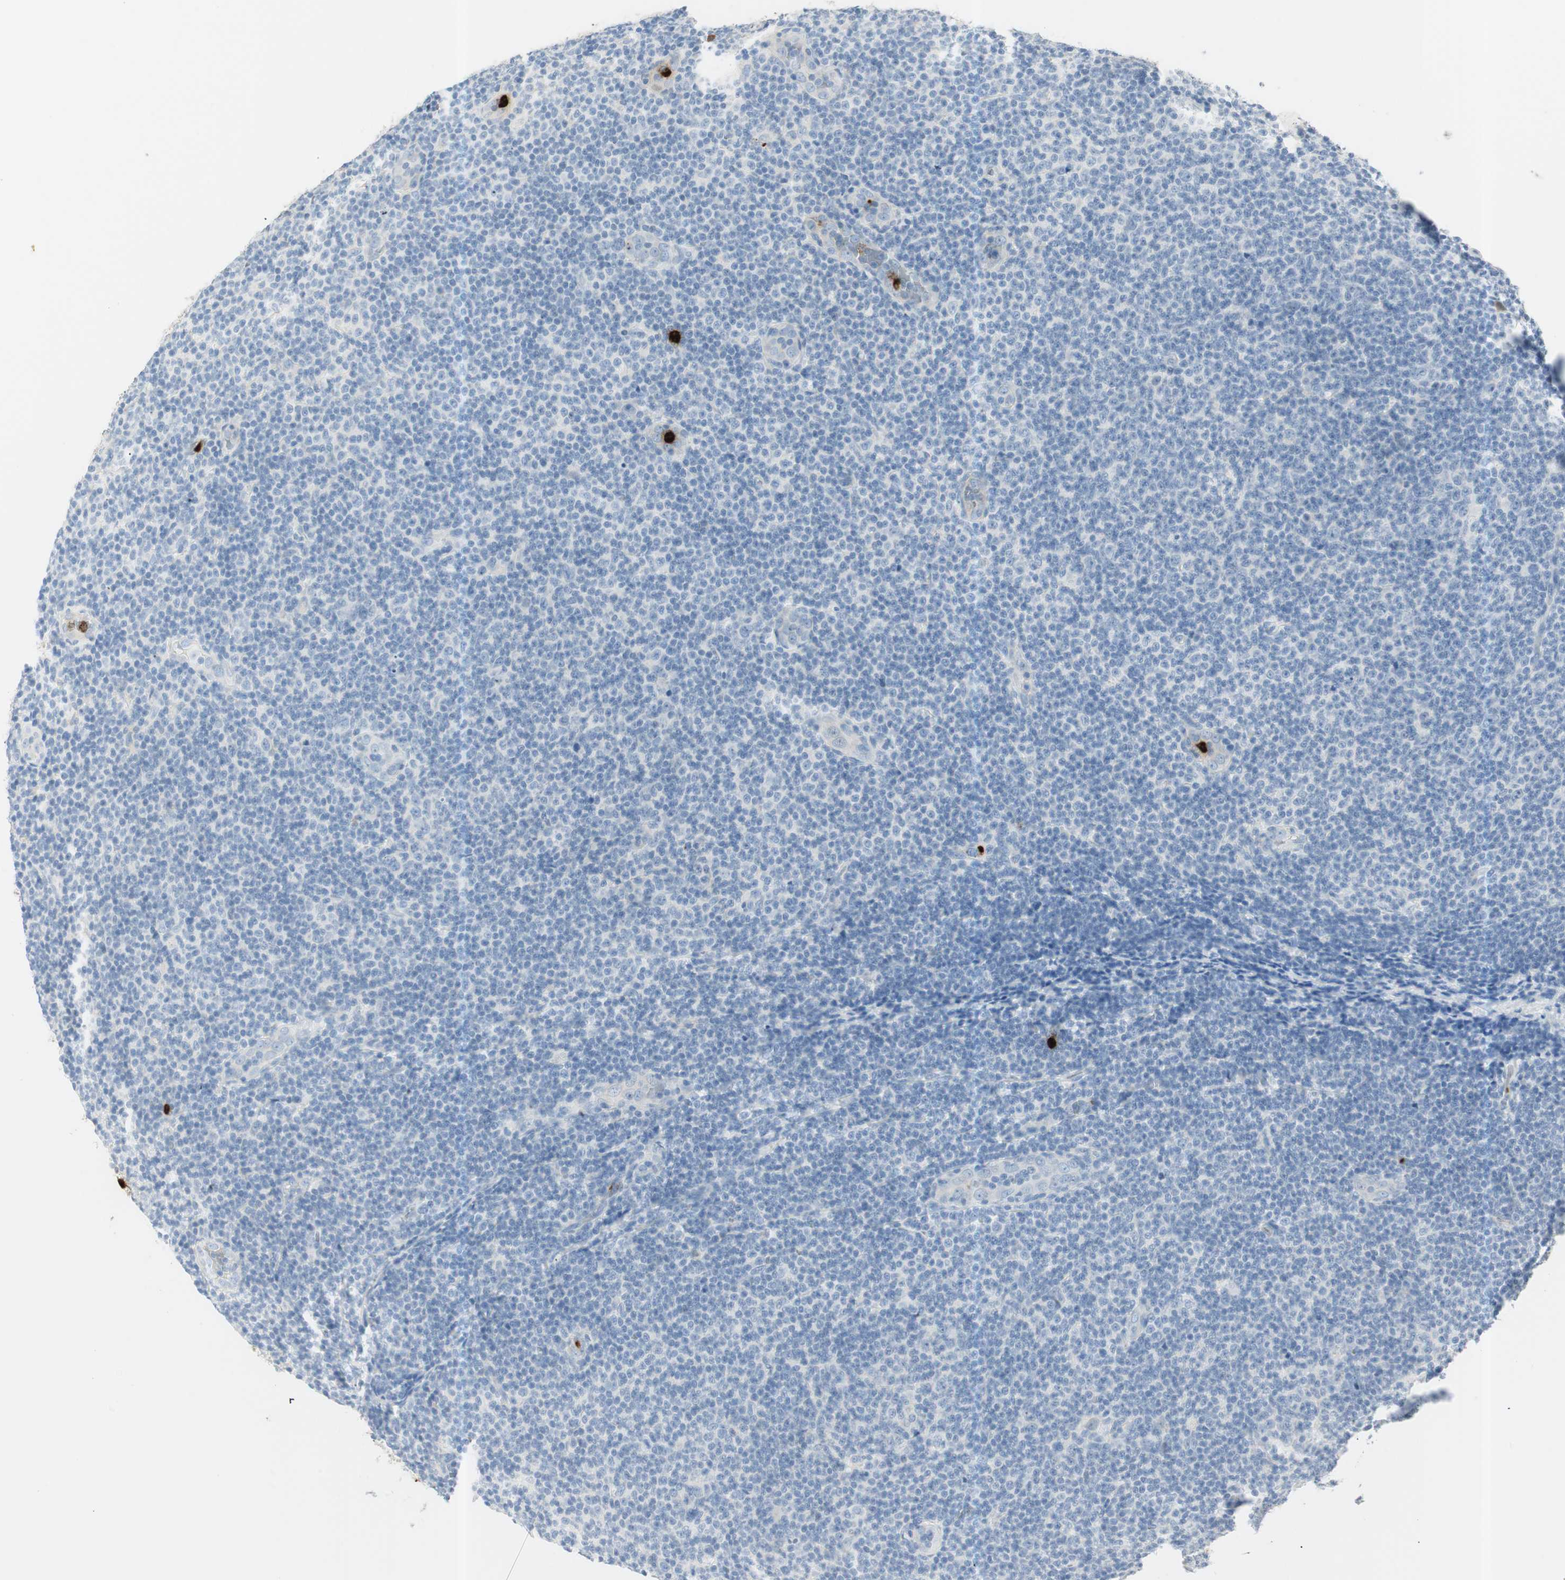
{"staining": {"intensity": "negative", "quantity": "none", "location": "none"}, "tissue": "lymphoma", "cell_type": "Tumor cells", "image_type": "cancer", "snomed": [{"axis": "morphology", "description": "Malignant lymphoma, non-Hodgkin's type, Low grade"}, {"axis": "topography", "description": "Lymph node"}], "caption": "This is an immunohistochemistry histopathology image of malignant lymphoma, non-Hodgkin's type (low-grade). There is no staining in tumor cells.", "gene": "PRTN3", "patient": {"sex": "male", "age": 83}}